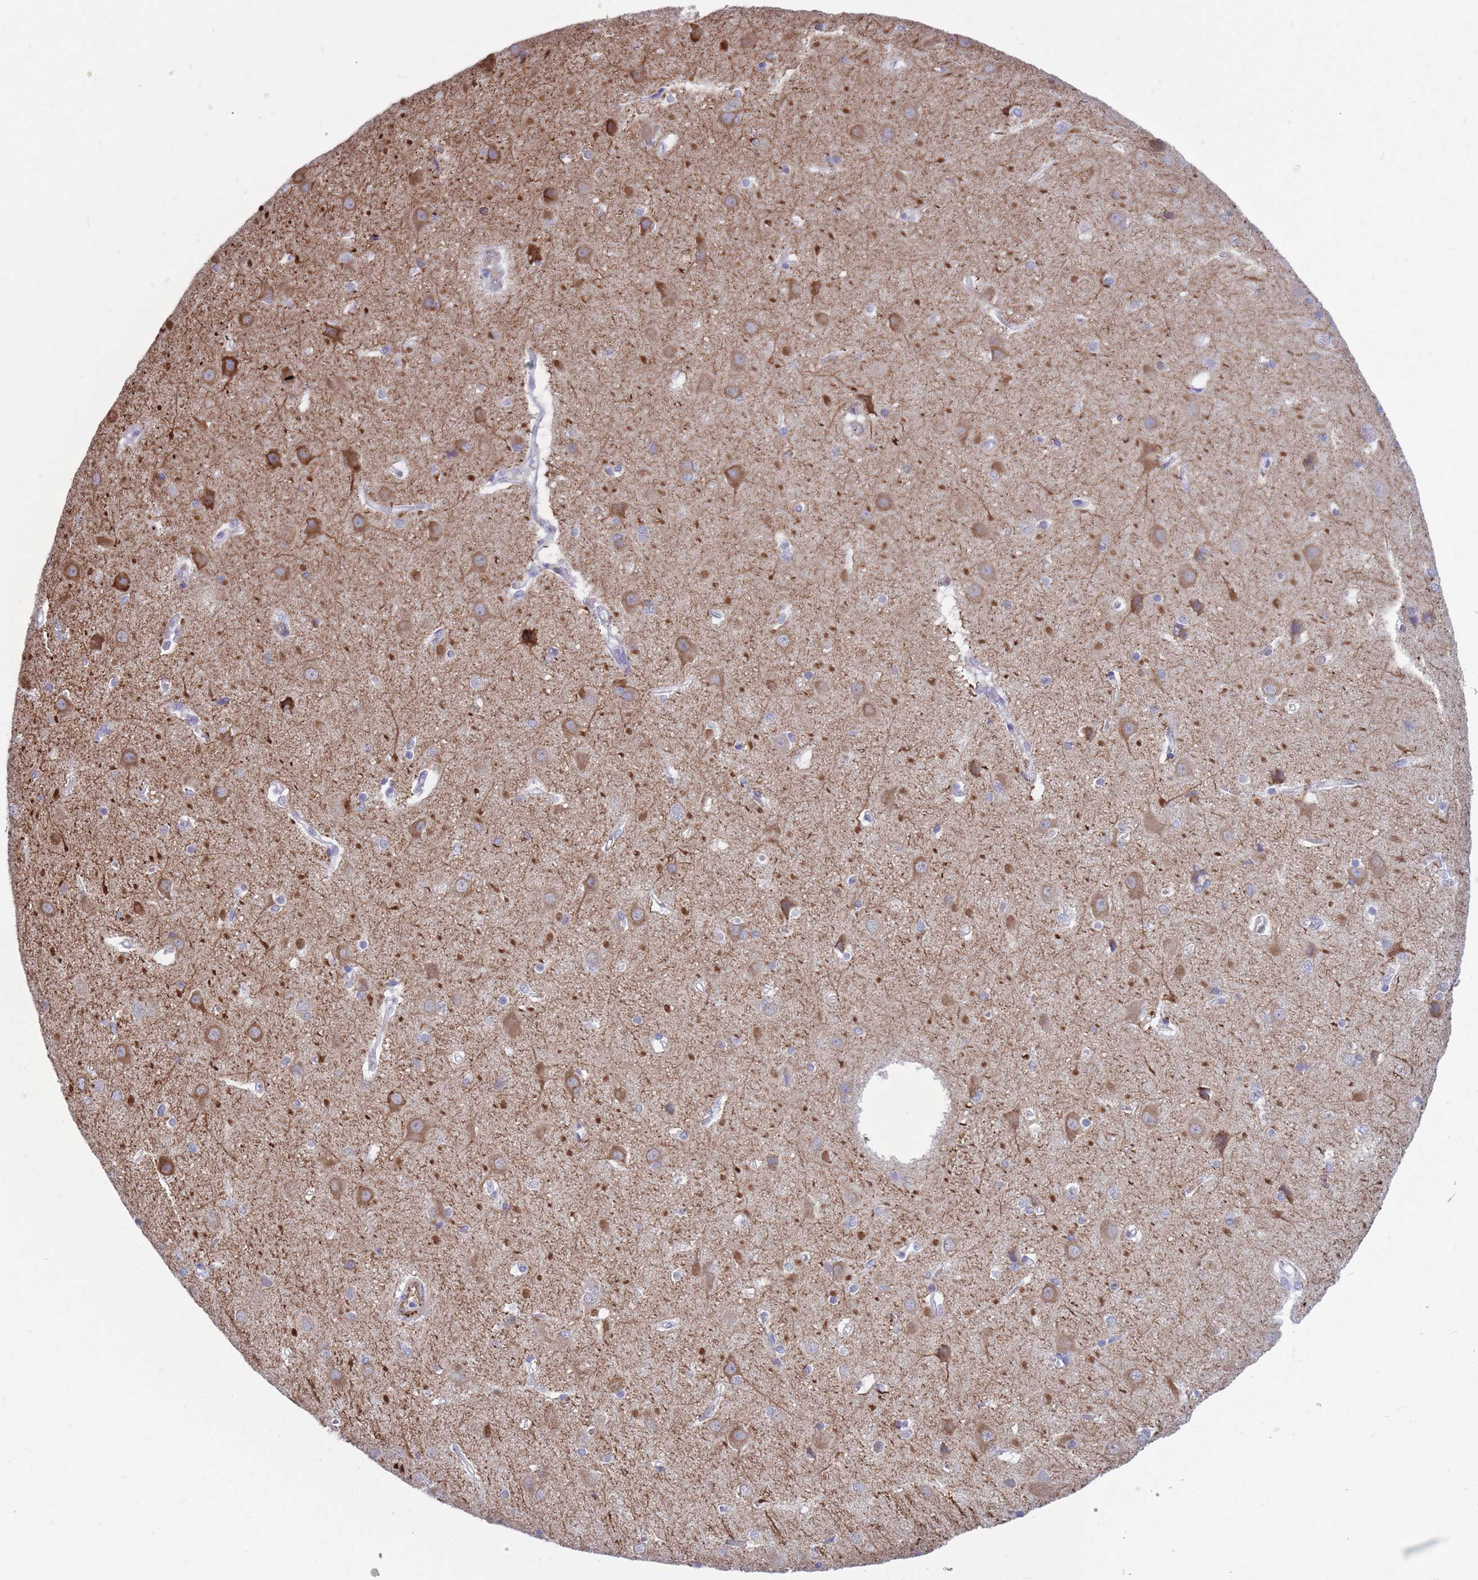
{"staining": {"intensity": "negative", "quantity": "none", "location": "none"}, "tissue": "cerebral cortex", "cell_type": "Endothelial cells", "image_type": "normal", "snomed": [{"axis": "morphology", "description": "Normal tissue, NOS"}, {"axis": "topography", "description": "Cerebral cortex"}], "caption": "DAB immunohistochemical staining of unremarkable cerebral cortex shows no significant staining in endothelial cells. (Immunohistochemistry (ihc), brightfield microscopy, high magnification).", "gene": "DPYD", "patient": {"sex": "male", "age": 37}}